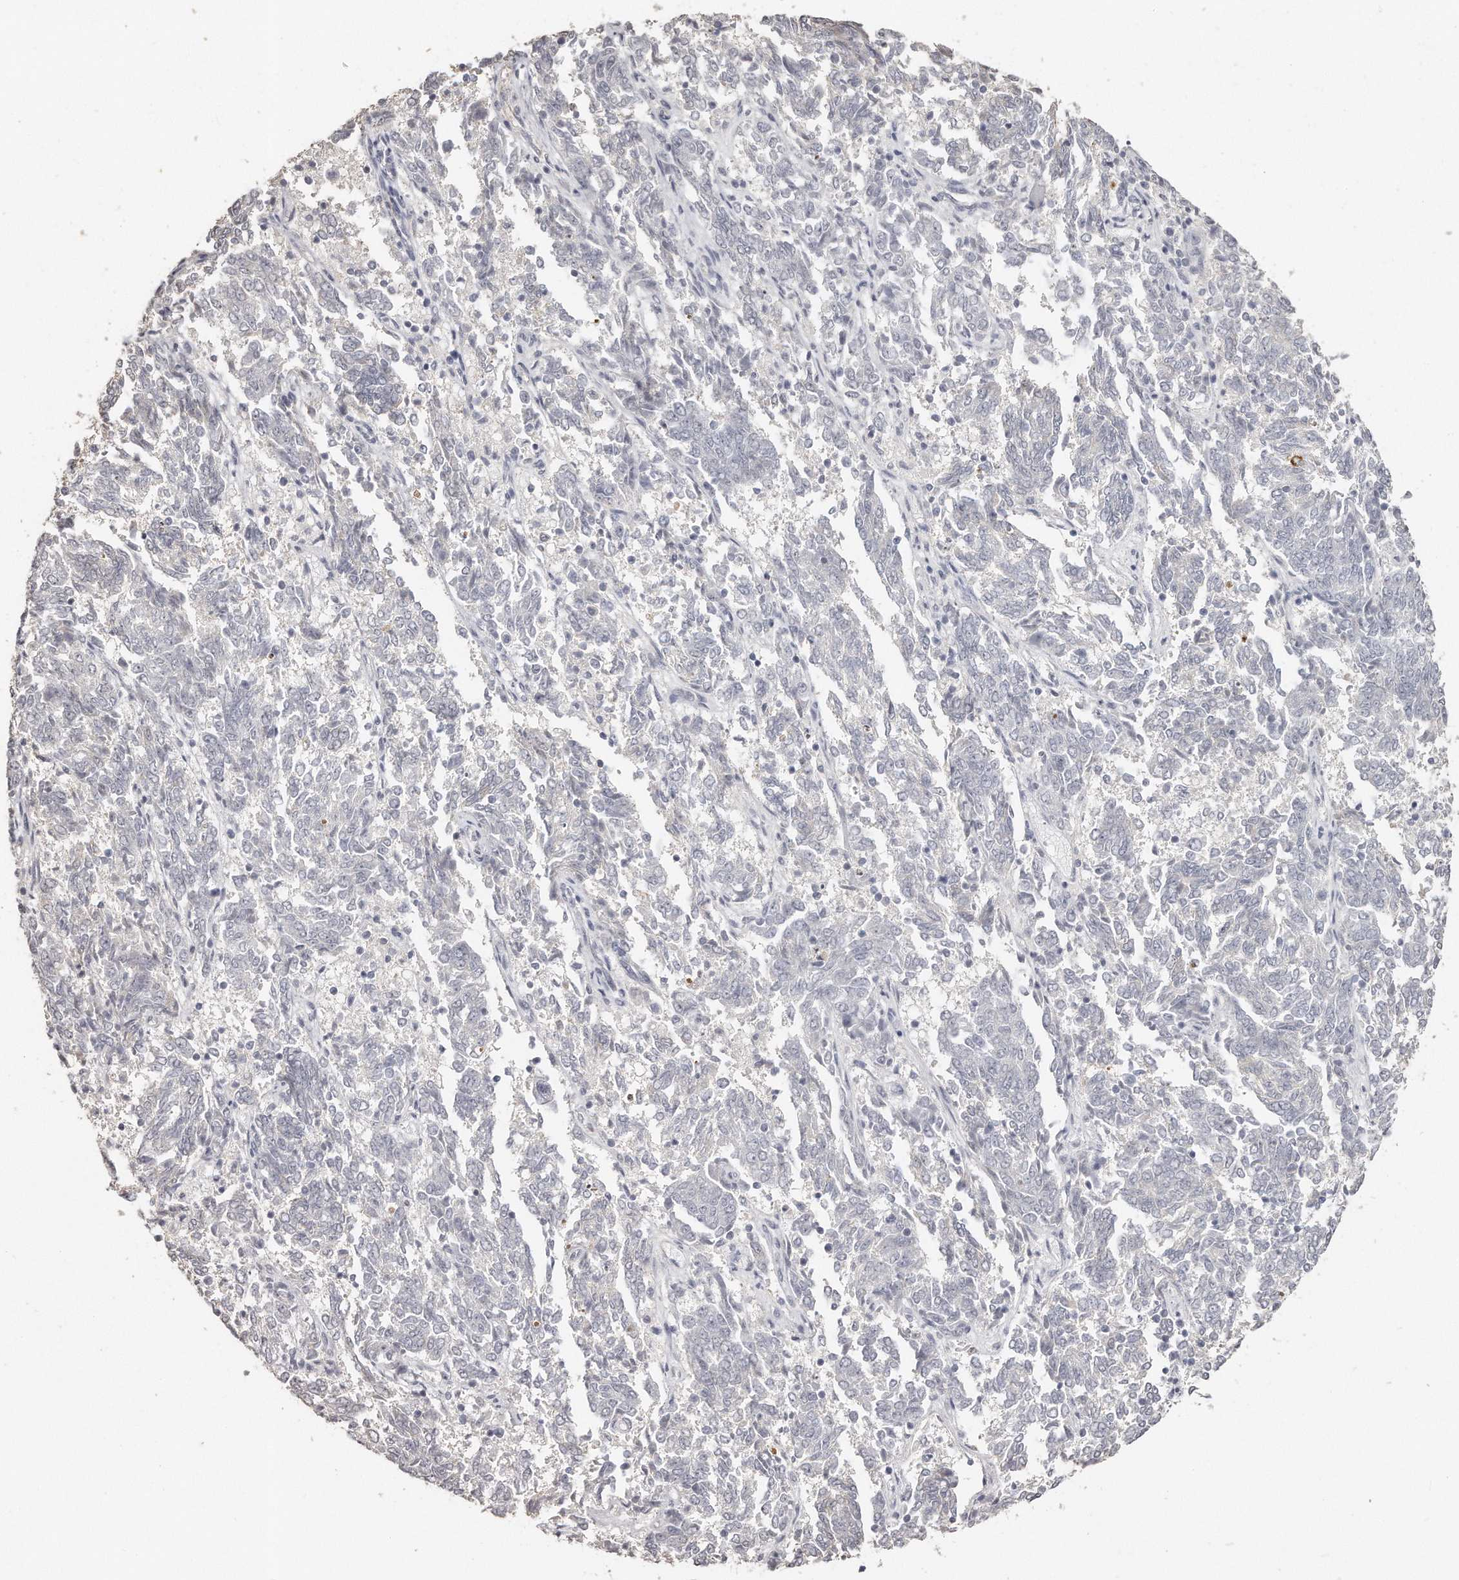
{"staining": {"intensity": "negative", "quantity": "none", "location": "none"}, "tissue": "endometrial cancer", "cell_type": "Tumor cells", "image_type": "cancer", "snomed": [{"axis": "morphology", "description": "Adenocarcinoma, NOS"}, {"axis": "topography", "description": "Endometrium"}], "caption": "Immunohistochemistry (IHC) micrograph of neoplastic tissue: adenocarcinoma (endometrial) stained with DAB (3,3'-diaminobenzidine) exhibits no significant protein expression in tumor cells.", "gene": "ZYG11A", "patient": {"sex": "female", "age": 80}}